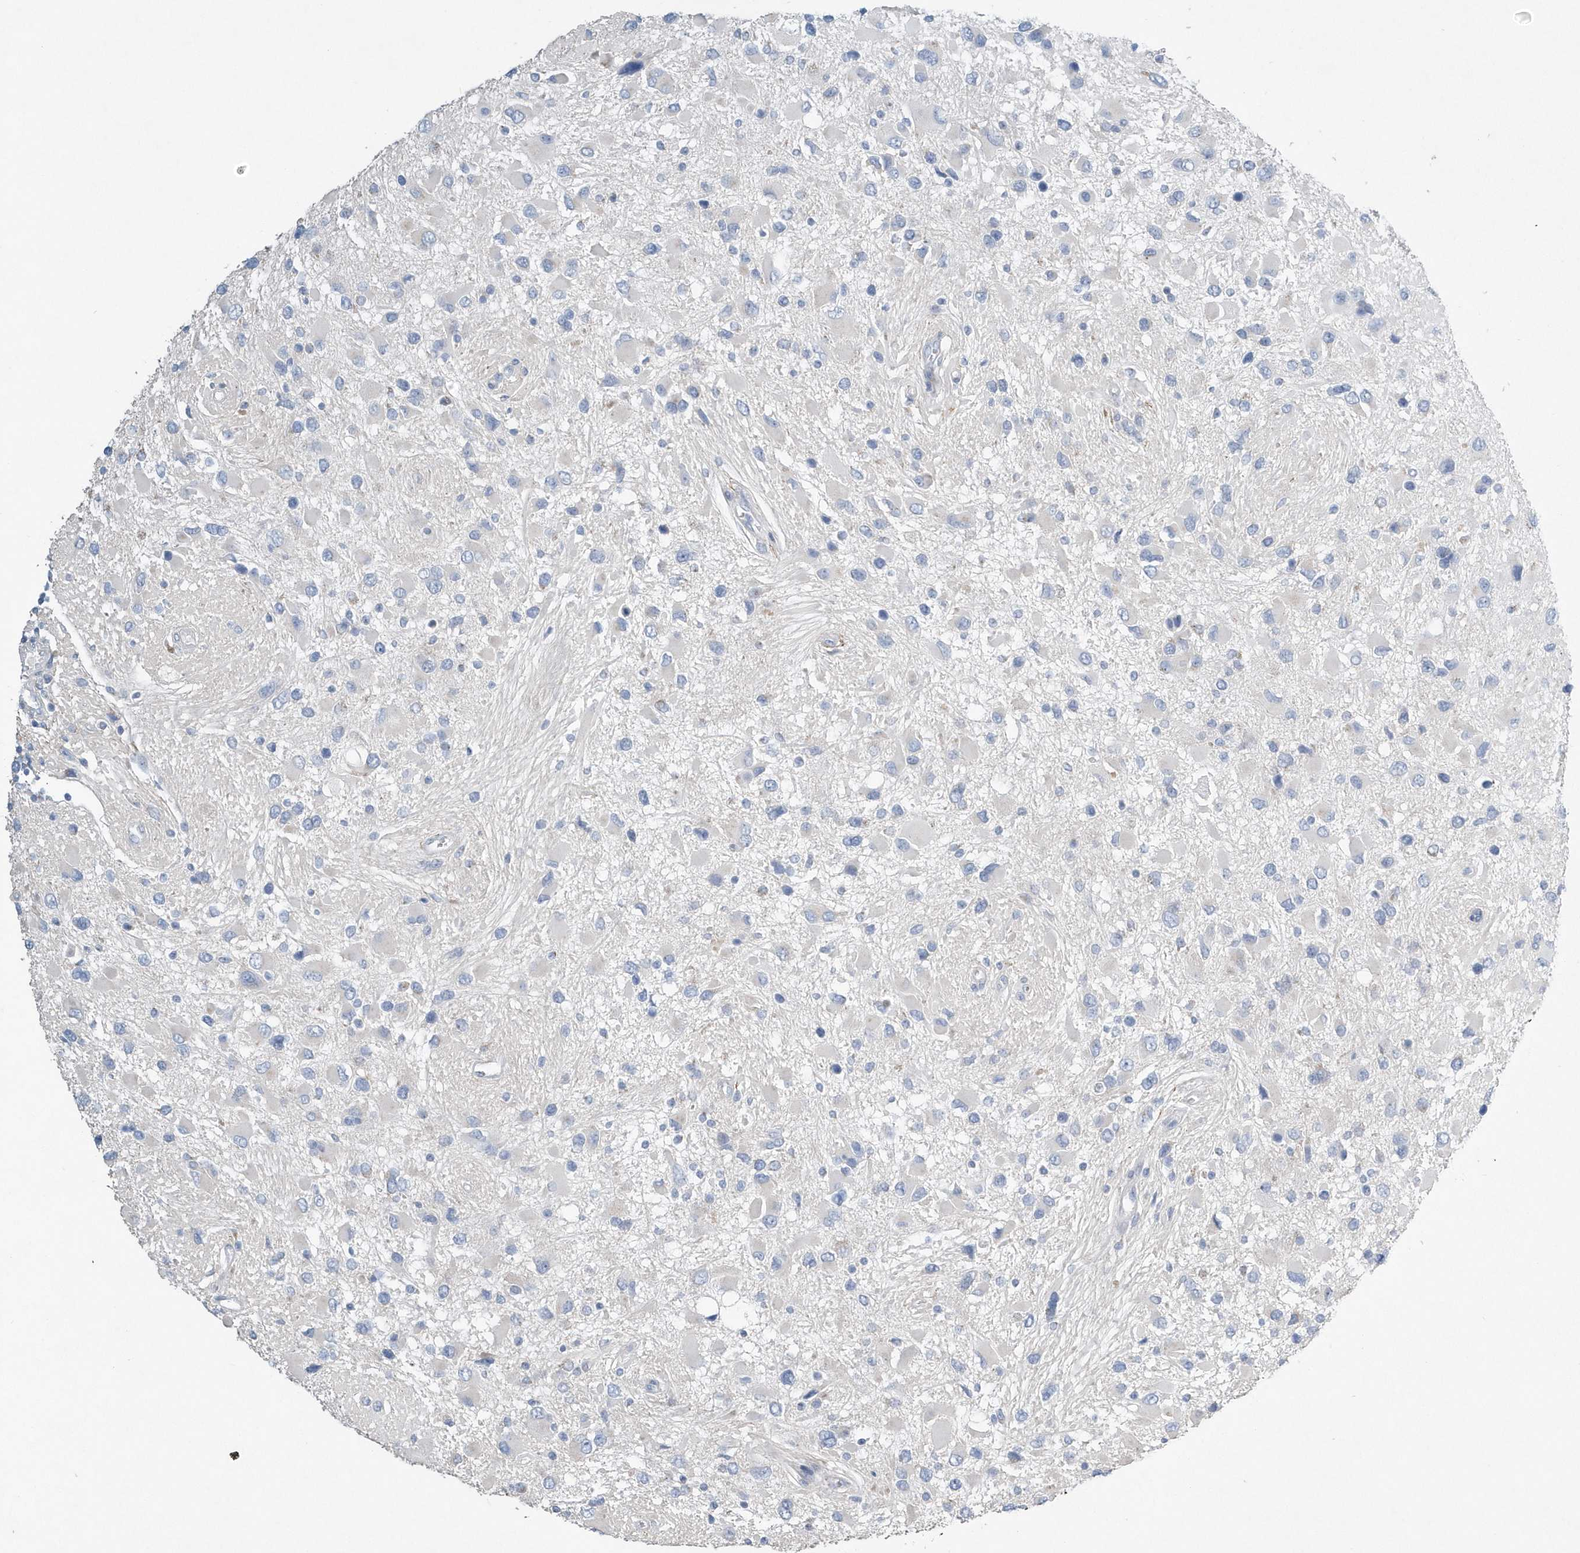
{"staining": {"intensity": "negative", "quantity": "none", "location": "none"}, "tissue": "glioma", "cell_type": "Tumor cells", "image_type": "cancer", "snomed": [{"axis": "morphology", "description": "Glioma, malignant, High grade"}, {"axis": "topography", "description": "Brain"}], "caption": "Tumor cells show no significant protein positivity in high-grade glioma (malignant). Brightfield microscopy of immunohistochemistry (IHC) stained with DAB (brown) and hematoxylin (blue), captured at high magnification.", "gene": "SPATA18", "patient": {"sex": "male", "age": 53}}